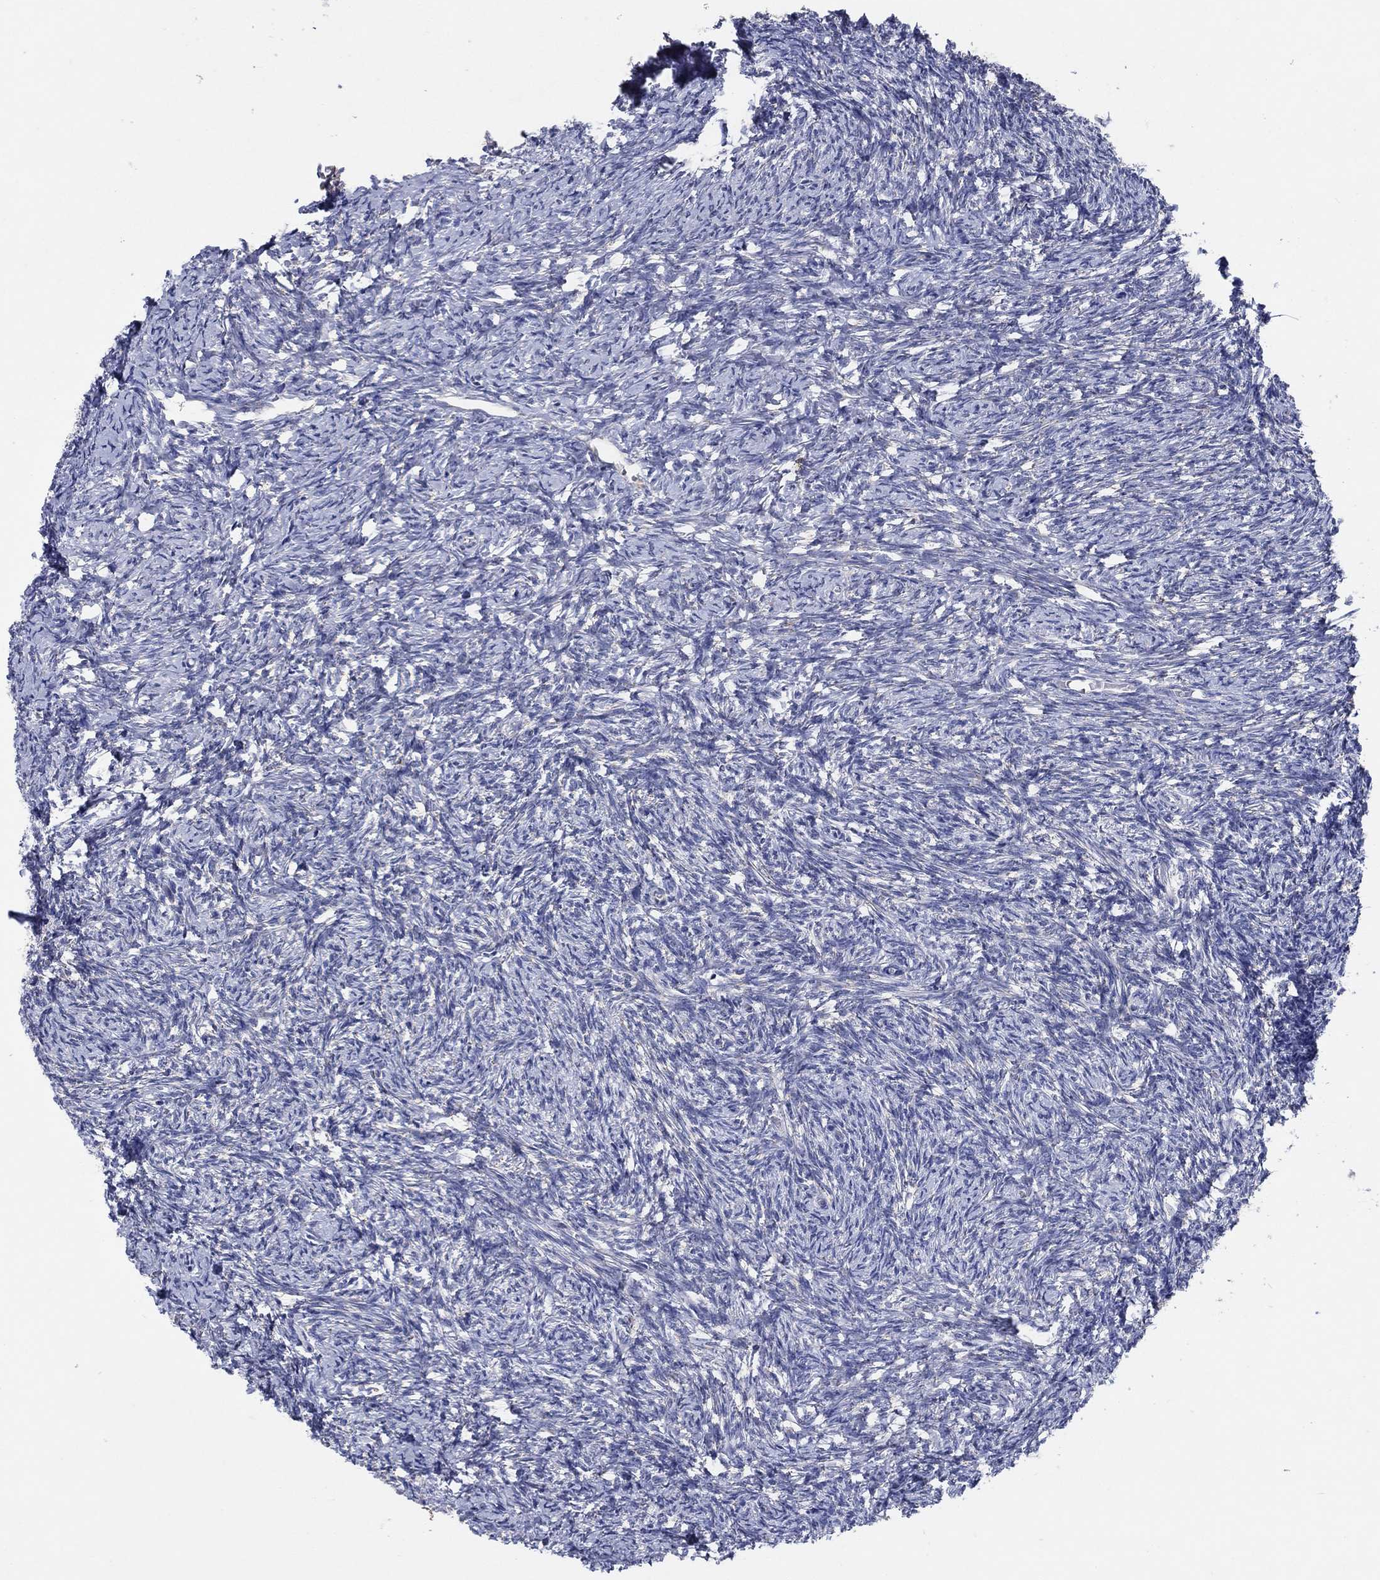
{"staining": {"intensity": "moderate", "quantity": "25%-75%", "location": "cytoplasmic/membranous"}, "tissue": "ovary", "cell_type": "Follicle cells", "image_type": "normal", "snomed": [{"axis": "morphology", "description": "Normal tissue, NOS"}, {"axis": "topography", "description": "Ovary"}], "caption": "Immunohistochemistry (IHC) (DAB (3,3'-diaminobenzidine)) staining of benign ovary exhibits moderate cytoplasmic/membranous protein staining in about 25%-75% of follicle cells.", "gene": "C9orf85", "patient": {"sex": "female", "age": 39}}